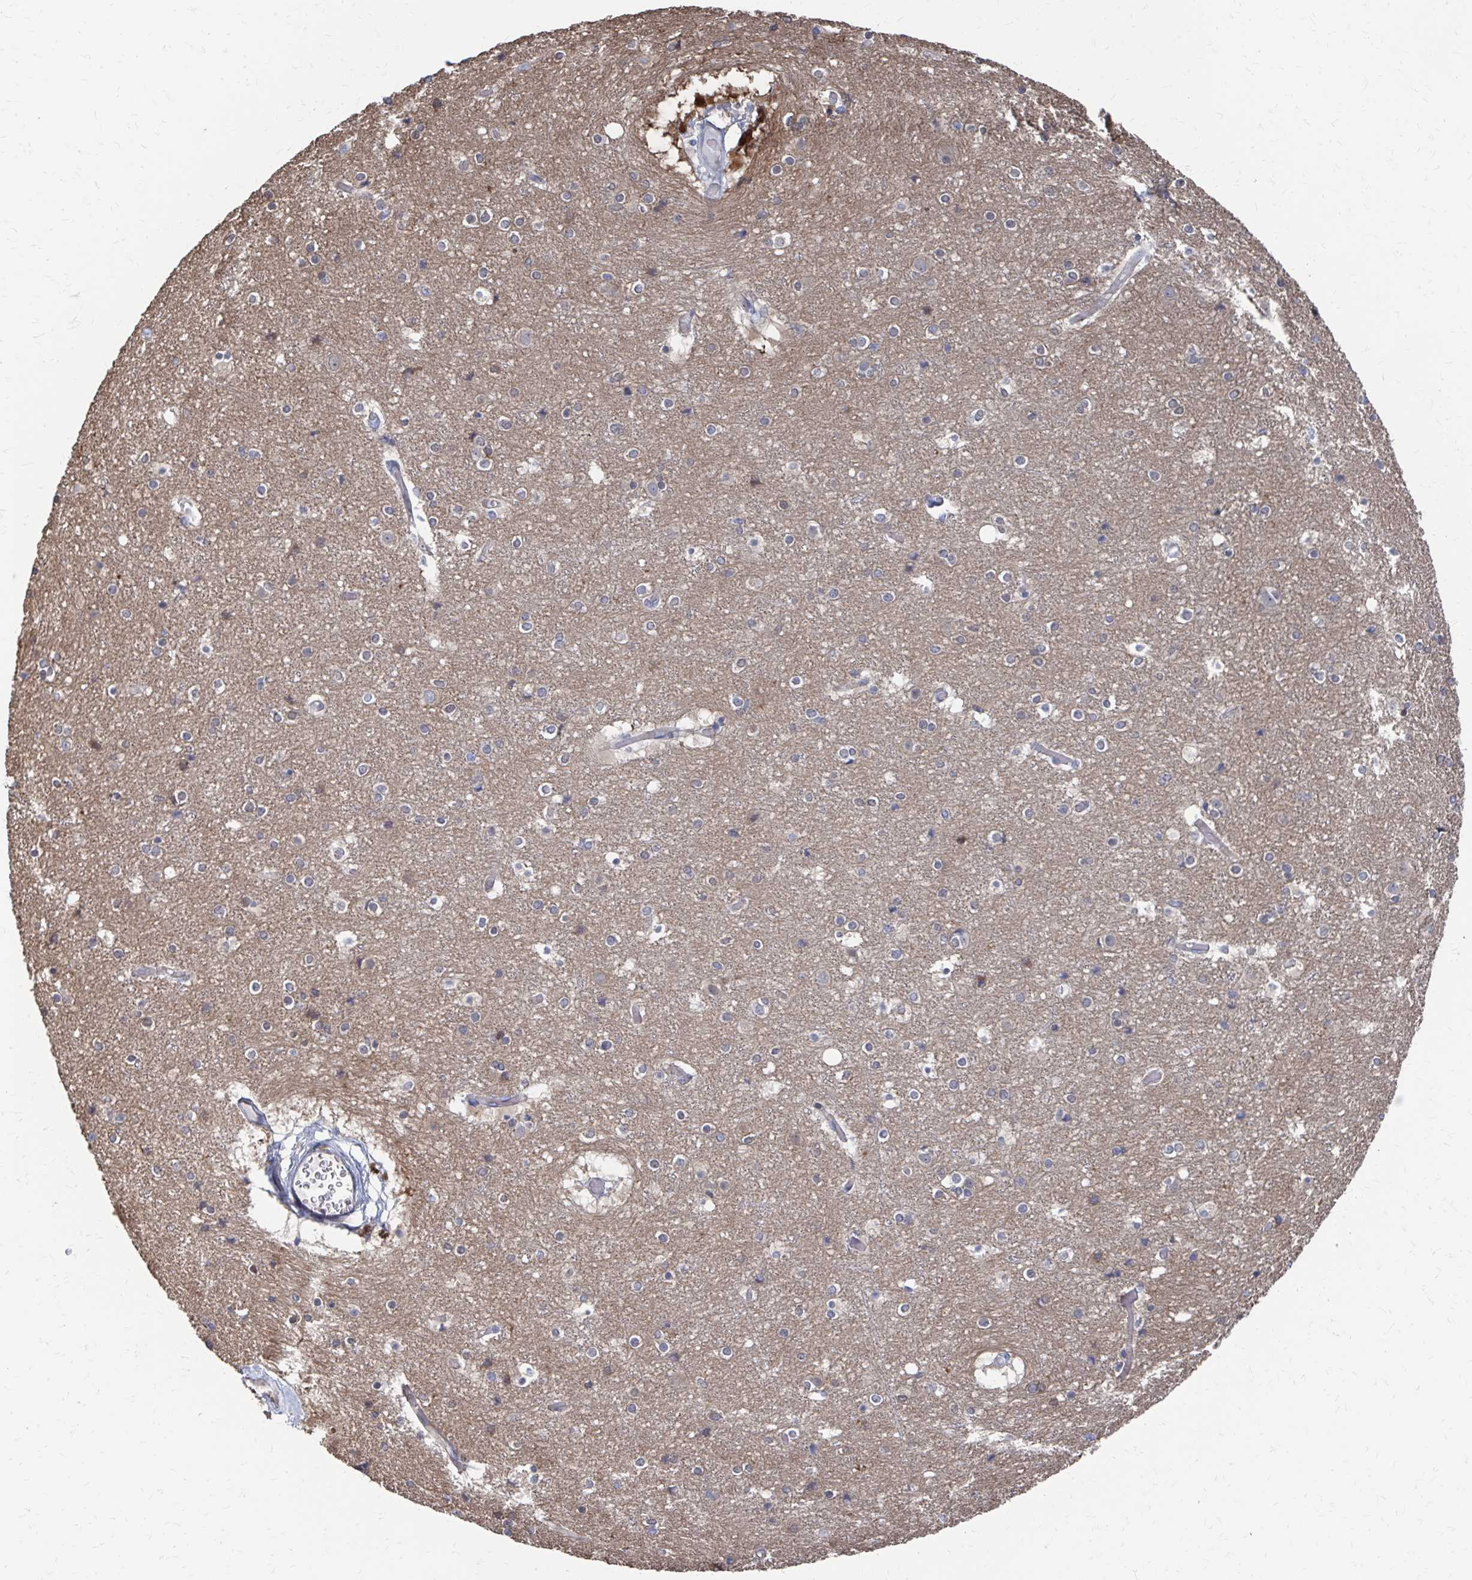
{"staining": {"intensity": "negative", "quantity": "none", "location": "none"}, "tissue": "cerebral cortex", "cell_type": "Endothelial cells", "image_type": "normal", "snomed": [{"axis": "morphology", "description": "Normal tissue, NOS"}, {"axis": "topography", "description": "Cerebral cortex"}], "caption": "DAB (3,3'-diaminobenzidine) immunohistochemical staining of unremarkable human cerebral cortex displays no significant positivity in endothelial cells.", "gene": "PLEKHG7", "patient": {"sex": "female", "age": 52}}